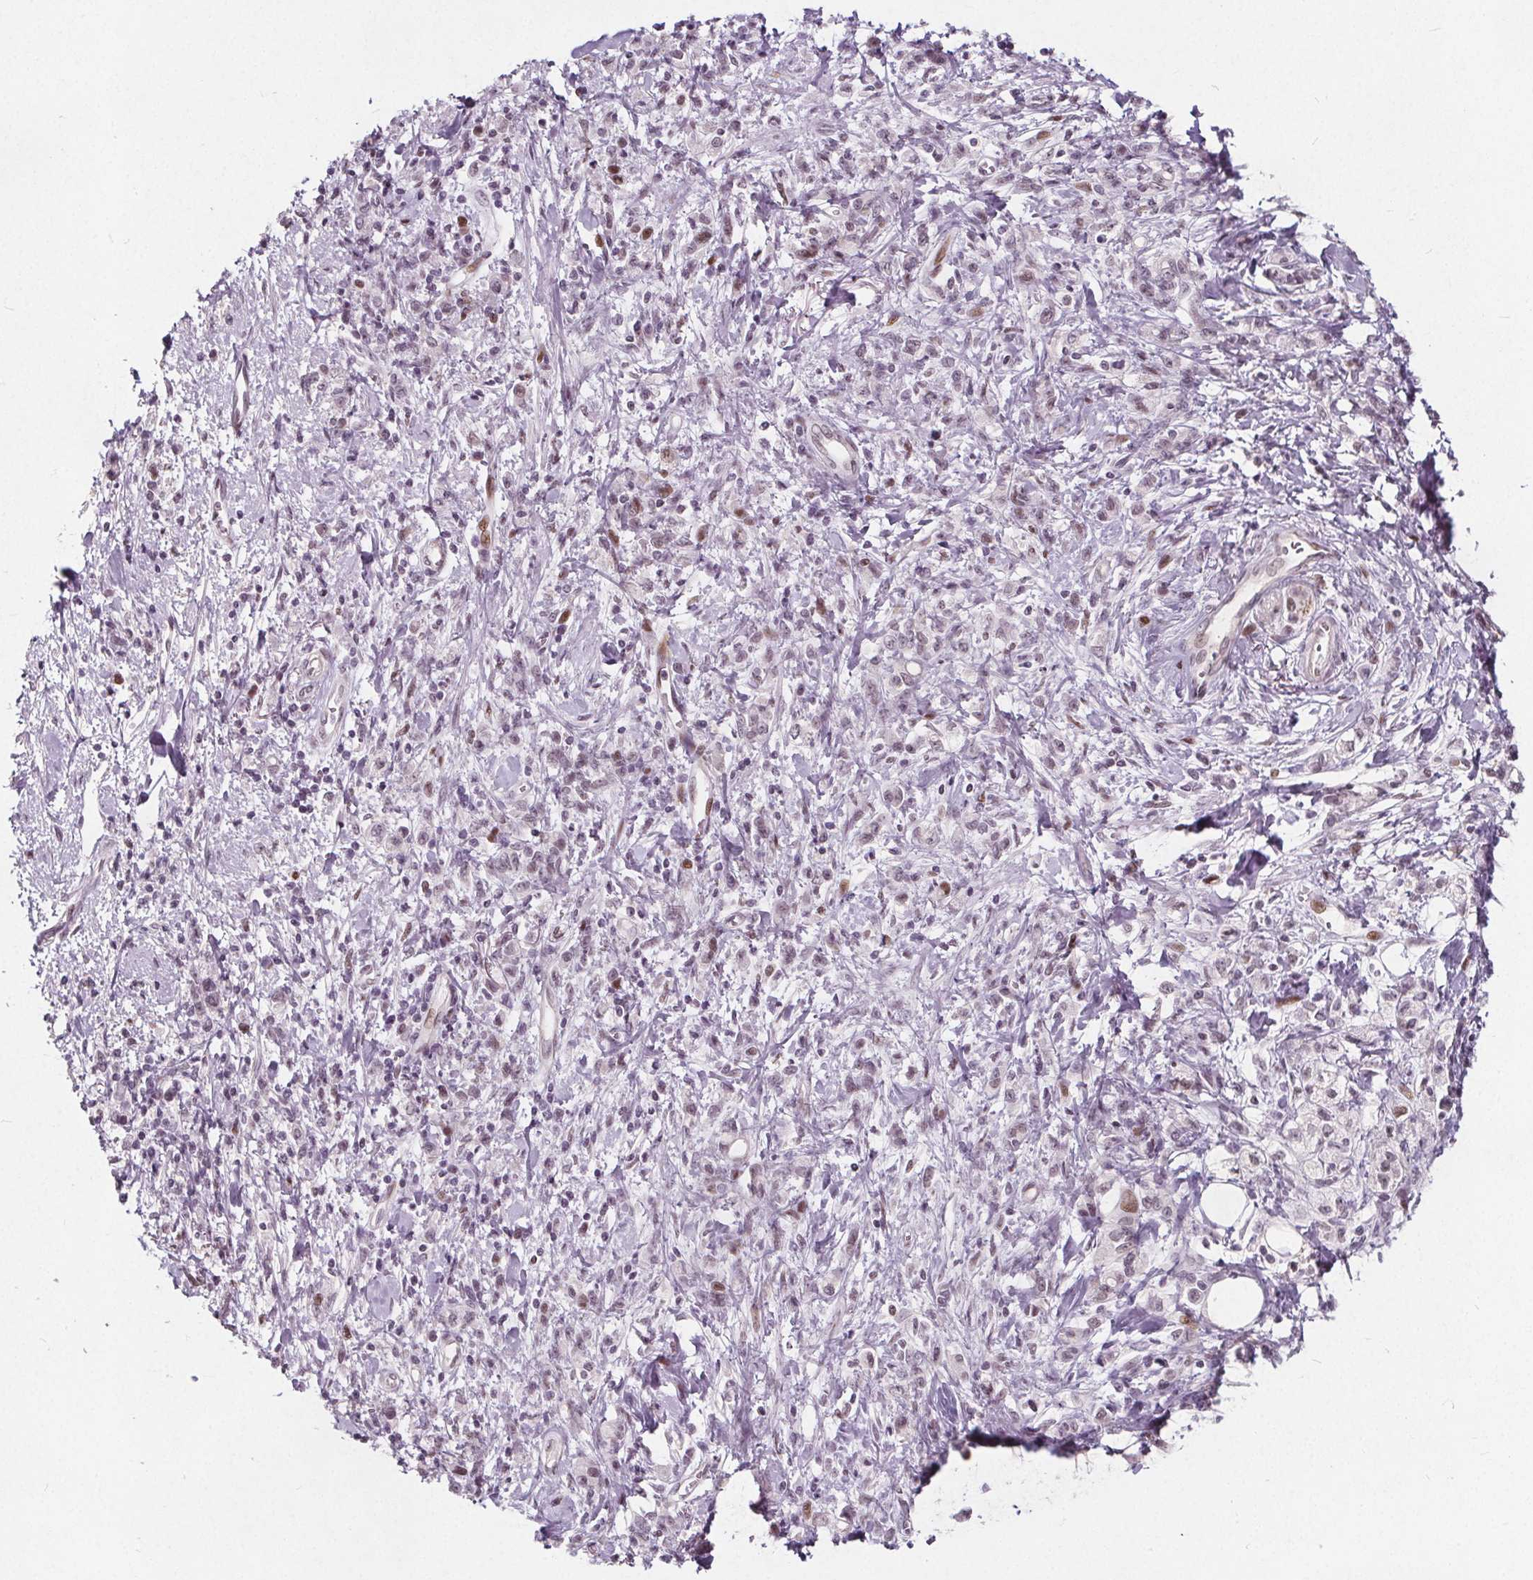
{"staining": {"intensity": "moderate", "quantity": "<25%", "location": "nuclear"}, "tissue": "stomach cancer", "cell_type": "Tumor cells", "image_type": "cancer", "snomed": [{"axis": "morphology", "description": "Adenocarcinoma, NOS"}, {"axis": "topography", "description": "Stomach"}], "caption": "Human stomach cancer stained with a brown dye reveals moderate nuclear positive positivity in approximately <25% of tumor cells.", "gene": "TAF6L", "patient": {"sex": "male", "age": 77}}